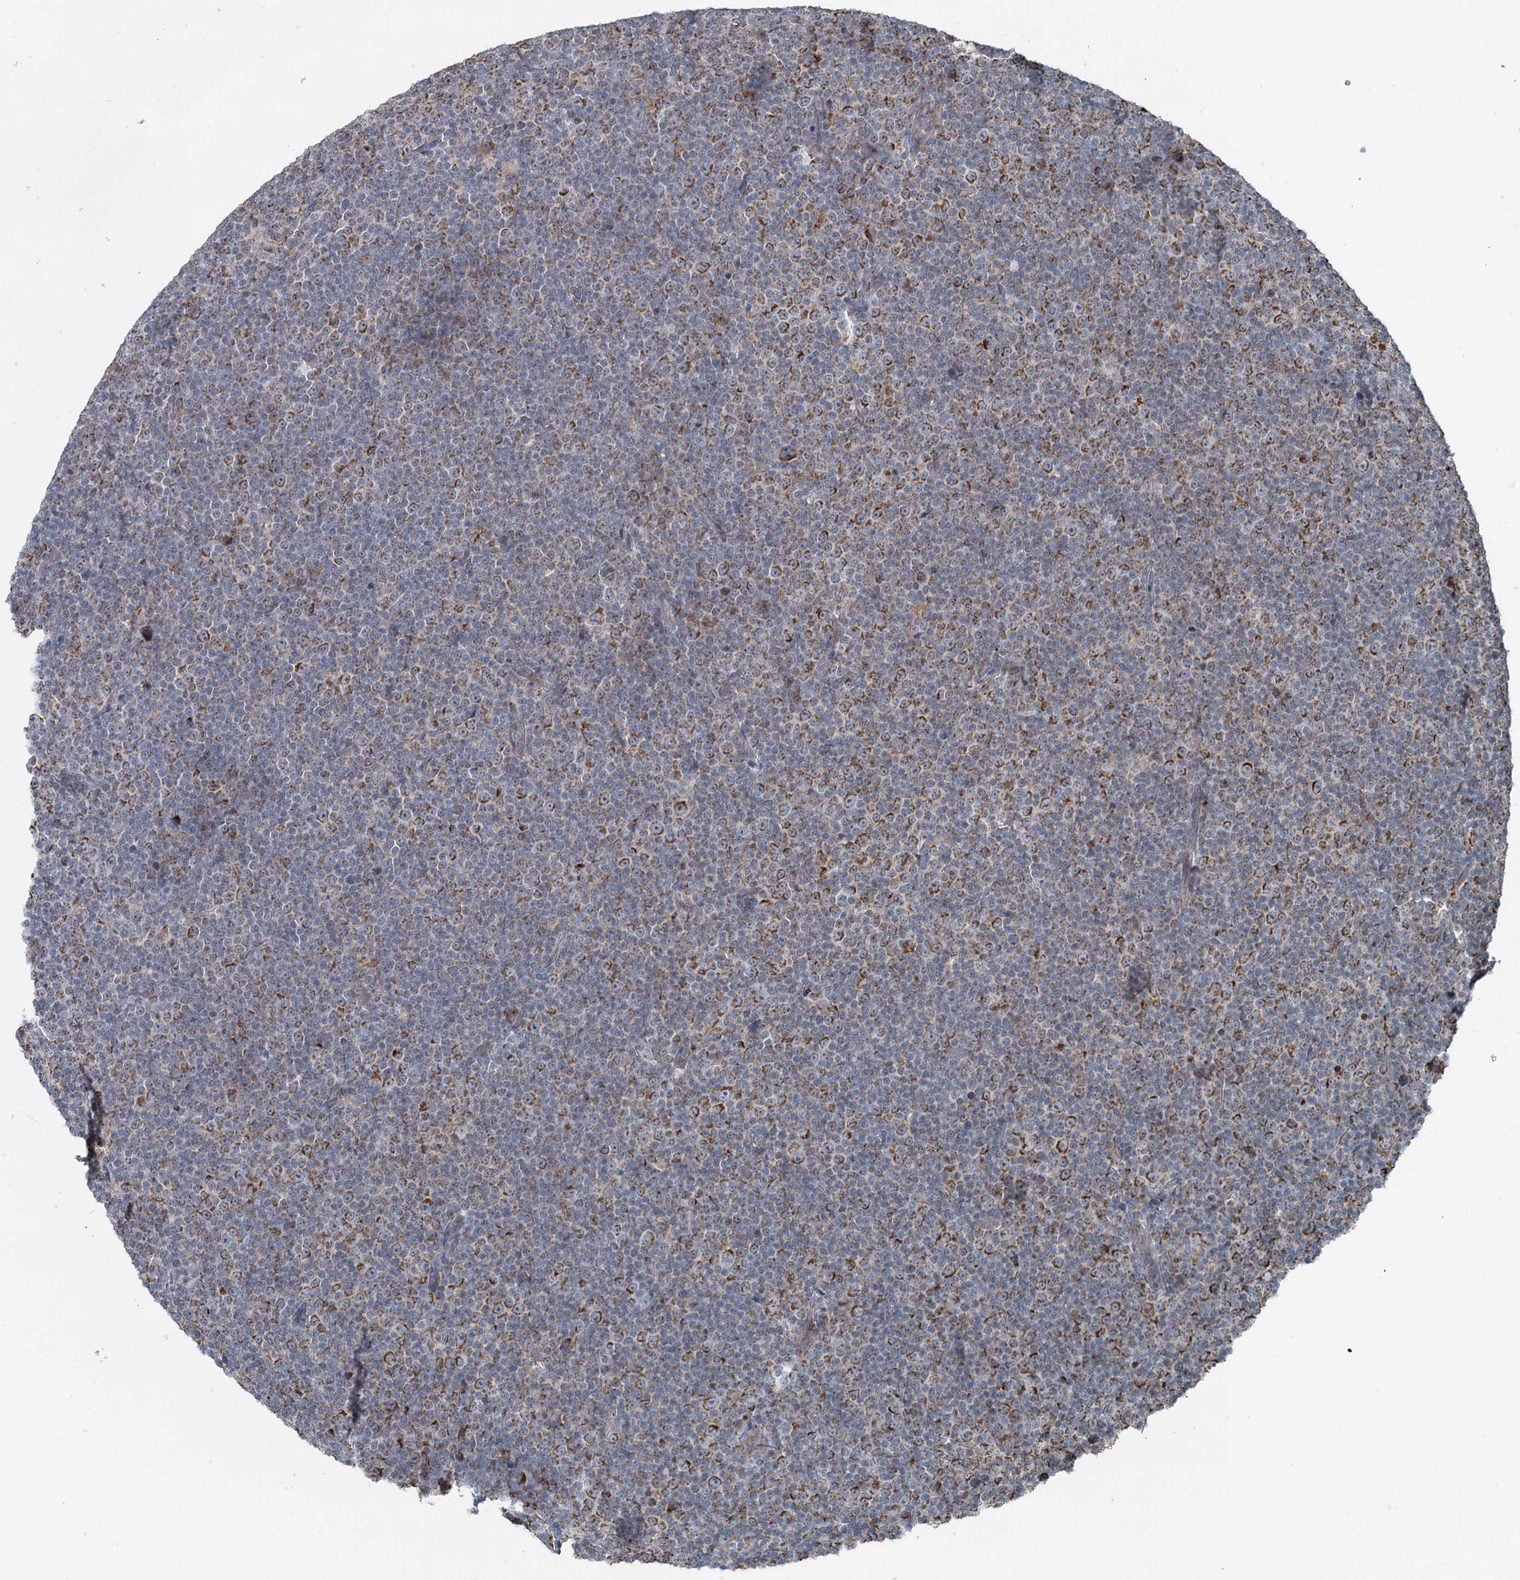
{"staining": {"intensity": "moderate", "quantity": "25%-75%", "location": "cytoplasmic/membranous"}, "tissue": "lymphoma", "cell_type": "Tumor cells", "image_type": "cancer", "snomed": [{"axis": "morphology", "description": "Malignant lymphoma, non-Hodgkin's type, Low grade"}, {"axis": "topography", "description": "Lymph node"}], "caption": "Immunohistochemistry (IHC) staining of malignant lymphoma, non-Hodgkin's type (low-grade), which demonstrates medium levels of moderate cytoplasmic/membranous staining in approximately 25%-75% of tumor cells indicating moderate cytoplasmic/membranous protein staining. The staining was performed using DAB (3,3'-diaminobenzidine) (brown) for protein detection and nuclei were counterstained in hematoxylin (blue).", "gene": "CHCHD5", "patient": {"sex": "female", "age": 67}}